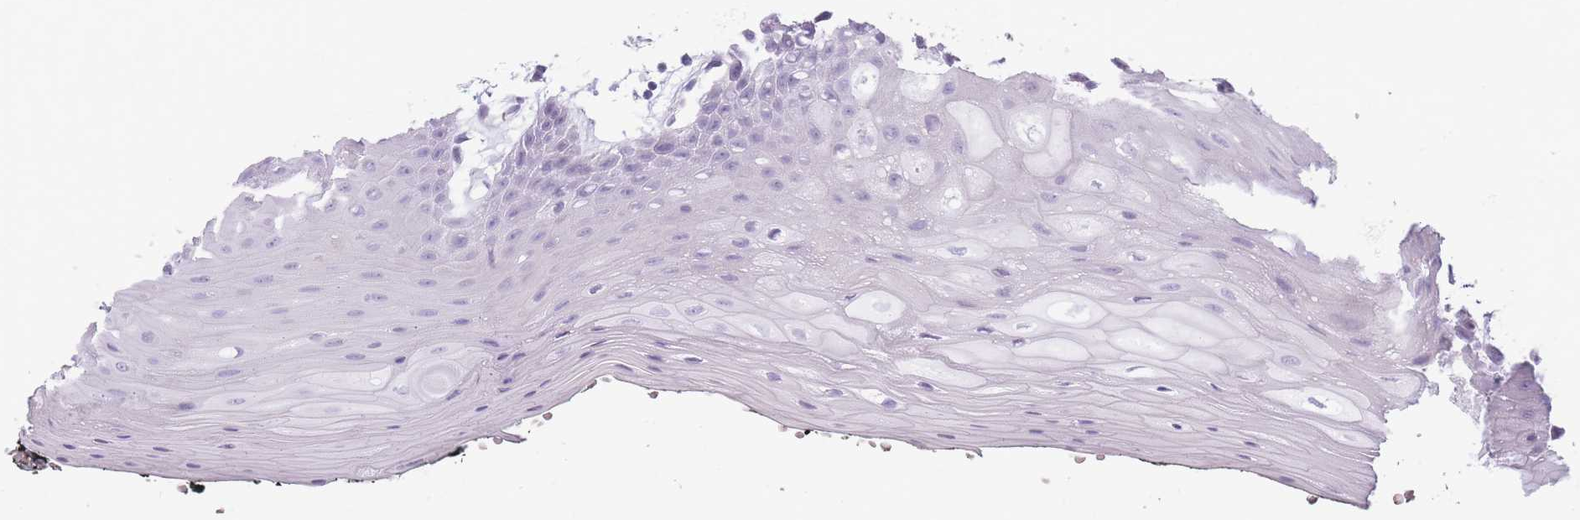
{"staining": {"intensity": "negative", "quantity": "none", "location": "none"}, "tissue": "oral mucosa", "cell_type": "Squamous epithelial cells", "image_type": "normal", "snomed": [{"axis": "morphology", "description": "Normal tissue, NOS"}, {"axis": "topography", "description": "Oral tissue"}, {"axis": "topography", "description": "Tounge, NOS"}], "caption": "The micrograph shows no staining of squamous epithelial cells in normal oral mucosa.", "gene": "GGT1", "patient": {"sex": "female", "age": 59}}